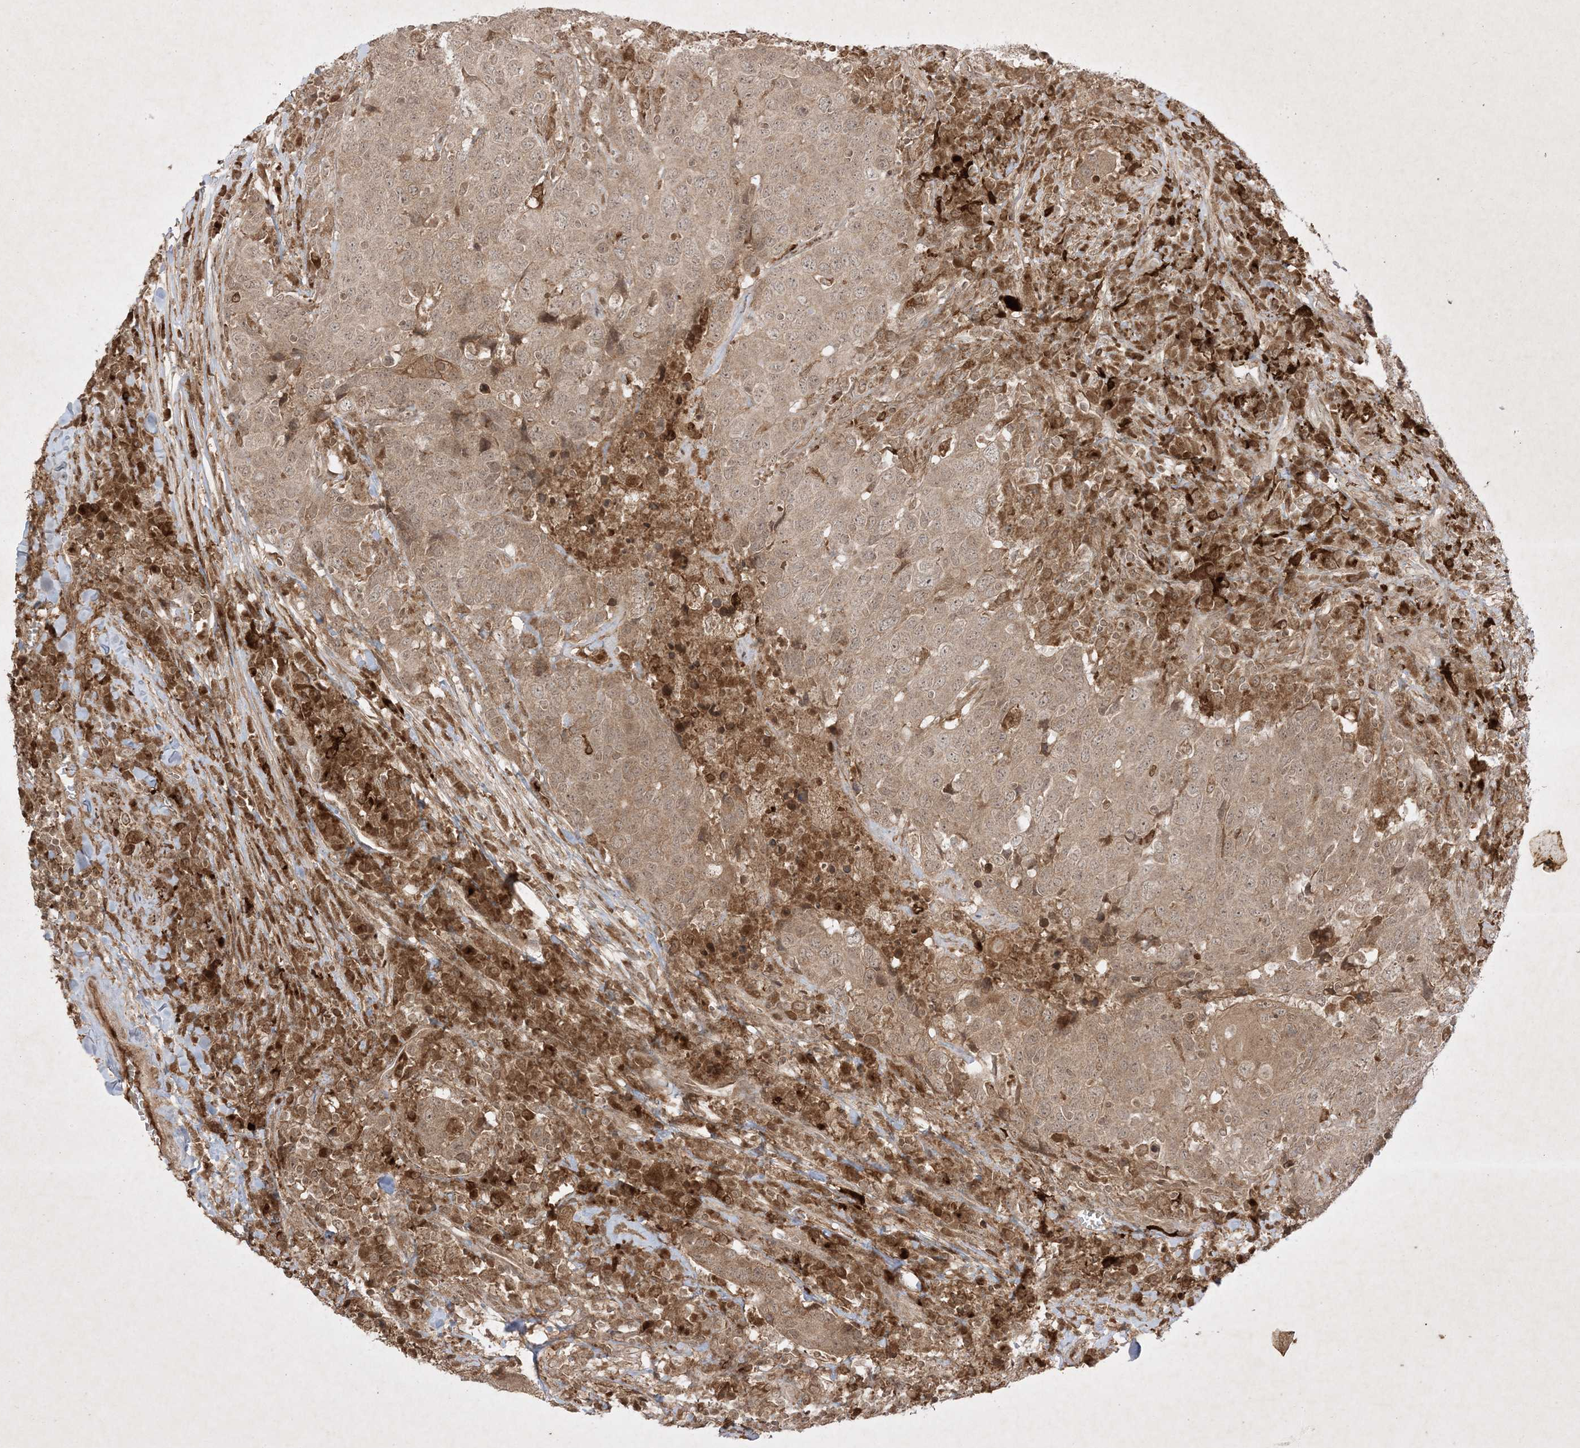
{"staining": {"intensity": "weak", "quantity": "25%-75%", "location": "cytoplasmic/membranous"}, "tissue": "head and neck cancer", "cell_type": "Tumor cells", "image_type": "cancer", "snomed": [{"axis": "morphology", "description": "Squamous cell carcinoma, NOS"}, {"axis": "topography", "description": "Head-Neck"}], "caption": "Head and neck cancer (squamous cell carcinoma) tissue exhibits weak cytoplasmic/membranous staining in about 25%-75% of tumor cells, visualized by immunohistochemistry. (Brightfield microscopy of DAB IHC at high magnification).", "gene": "PTK6", "patient": {"sex": "male", "age": 66}}